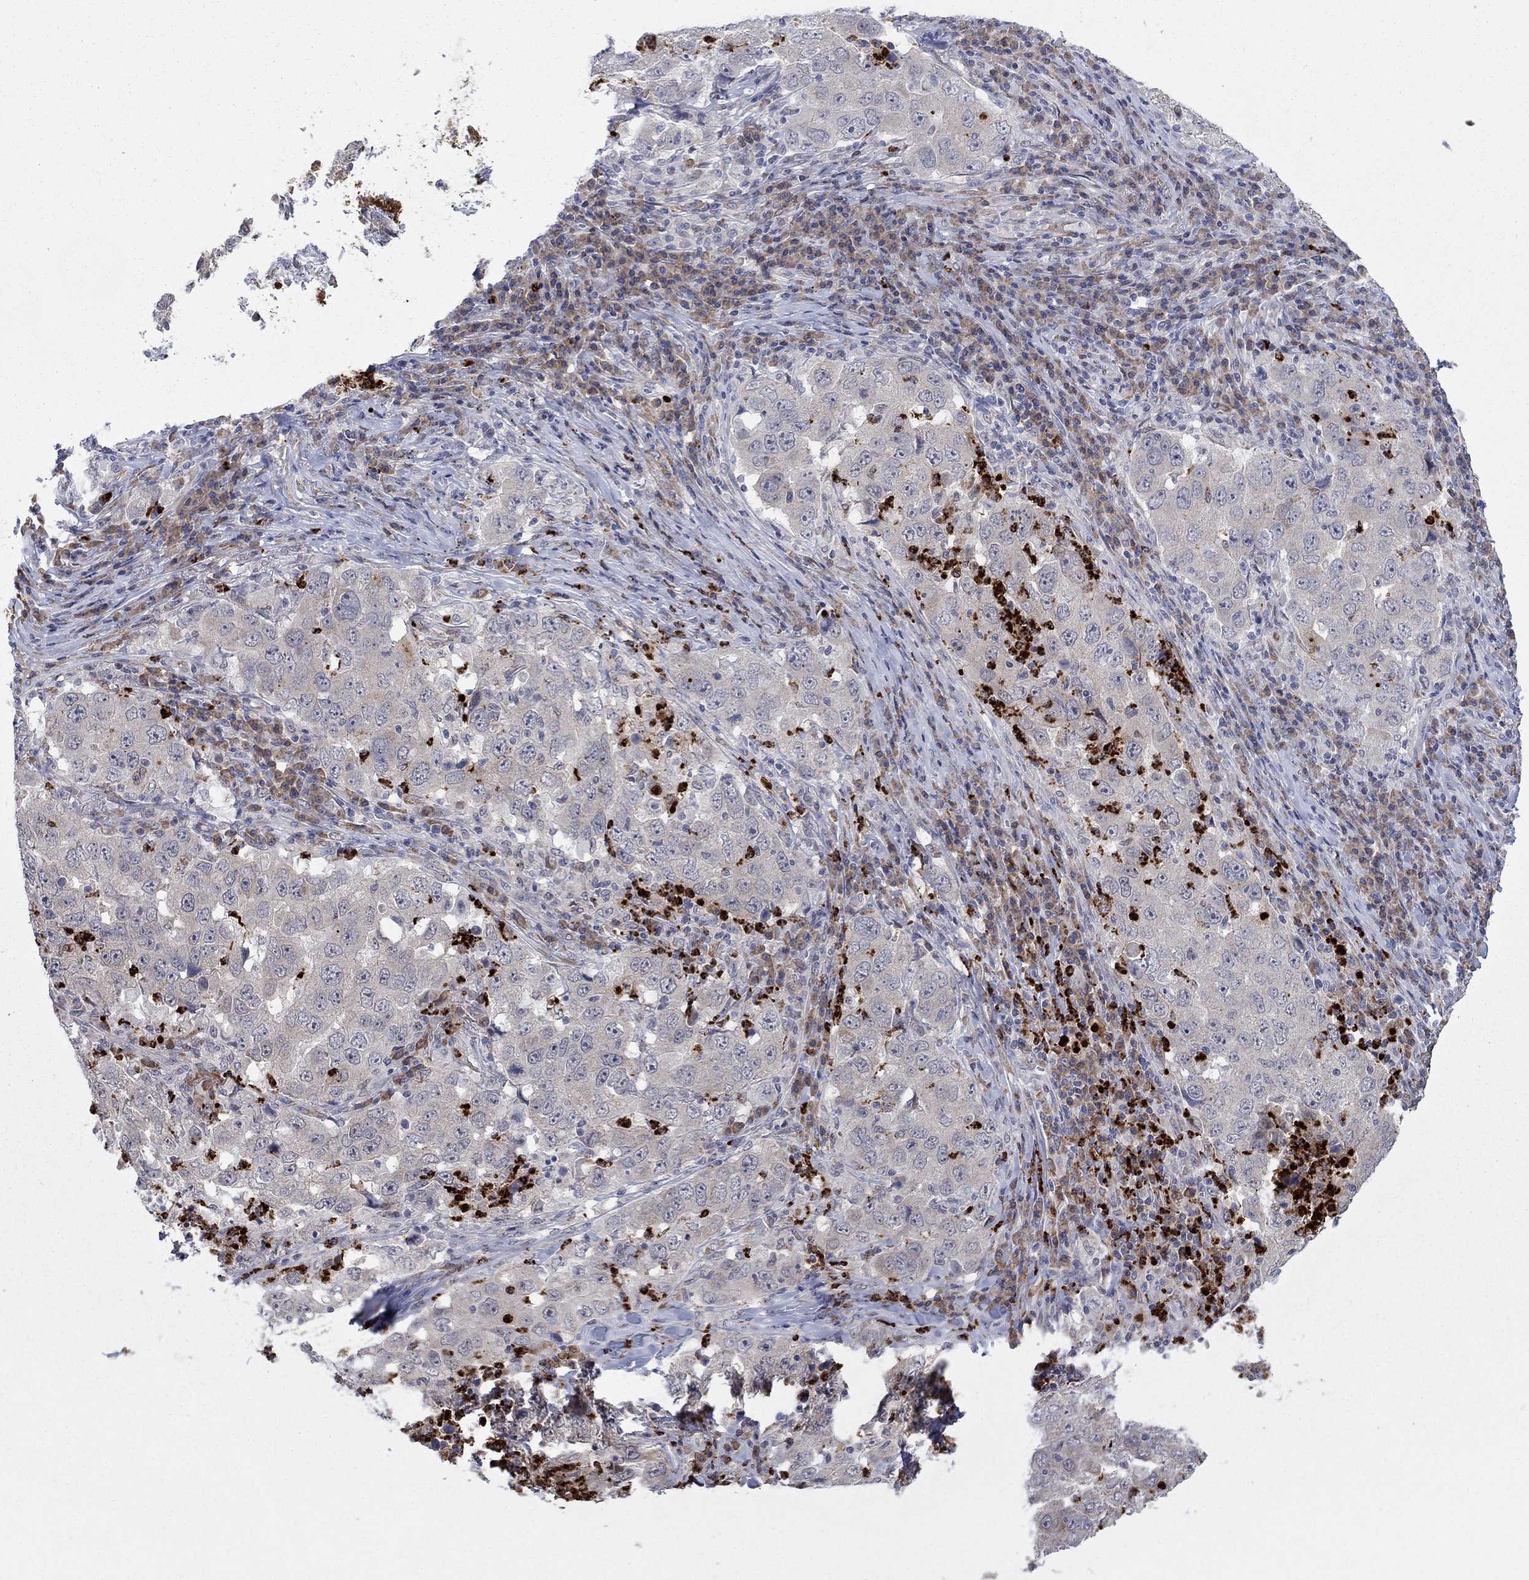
{"staining": {"intensity": "negative", "quantity": "none", "location": "none"}, "tissue": "lung cancer", "cell_type": "Tumor cells", "image_type": "cancer", "snomed": [{"axis": "morphology", "description": "Adenocarcinoma, NOS"}, {"axis": "topography", "description": "Lung"}], "caption": "Immunohistochemistry (IHC) of lung cancer (adenocarcinoma) demonstrates no staining in tumor cells.", "gene": "MTRFR", "patient": {"sex": "male", "age": 73}}